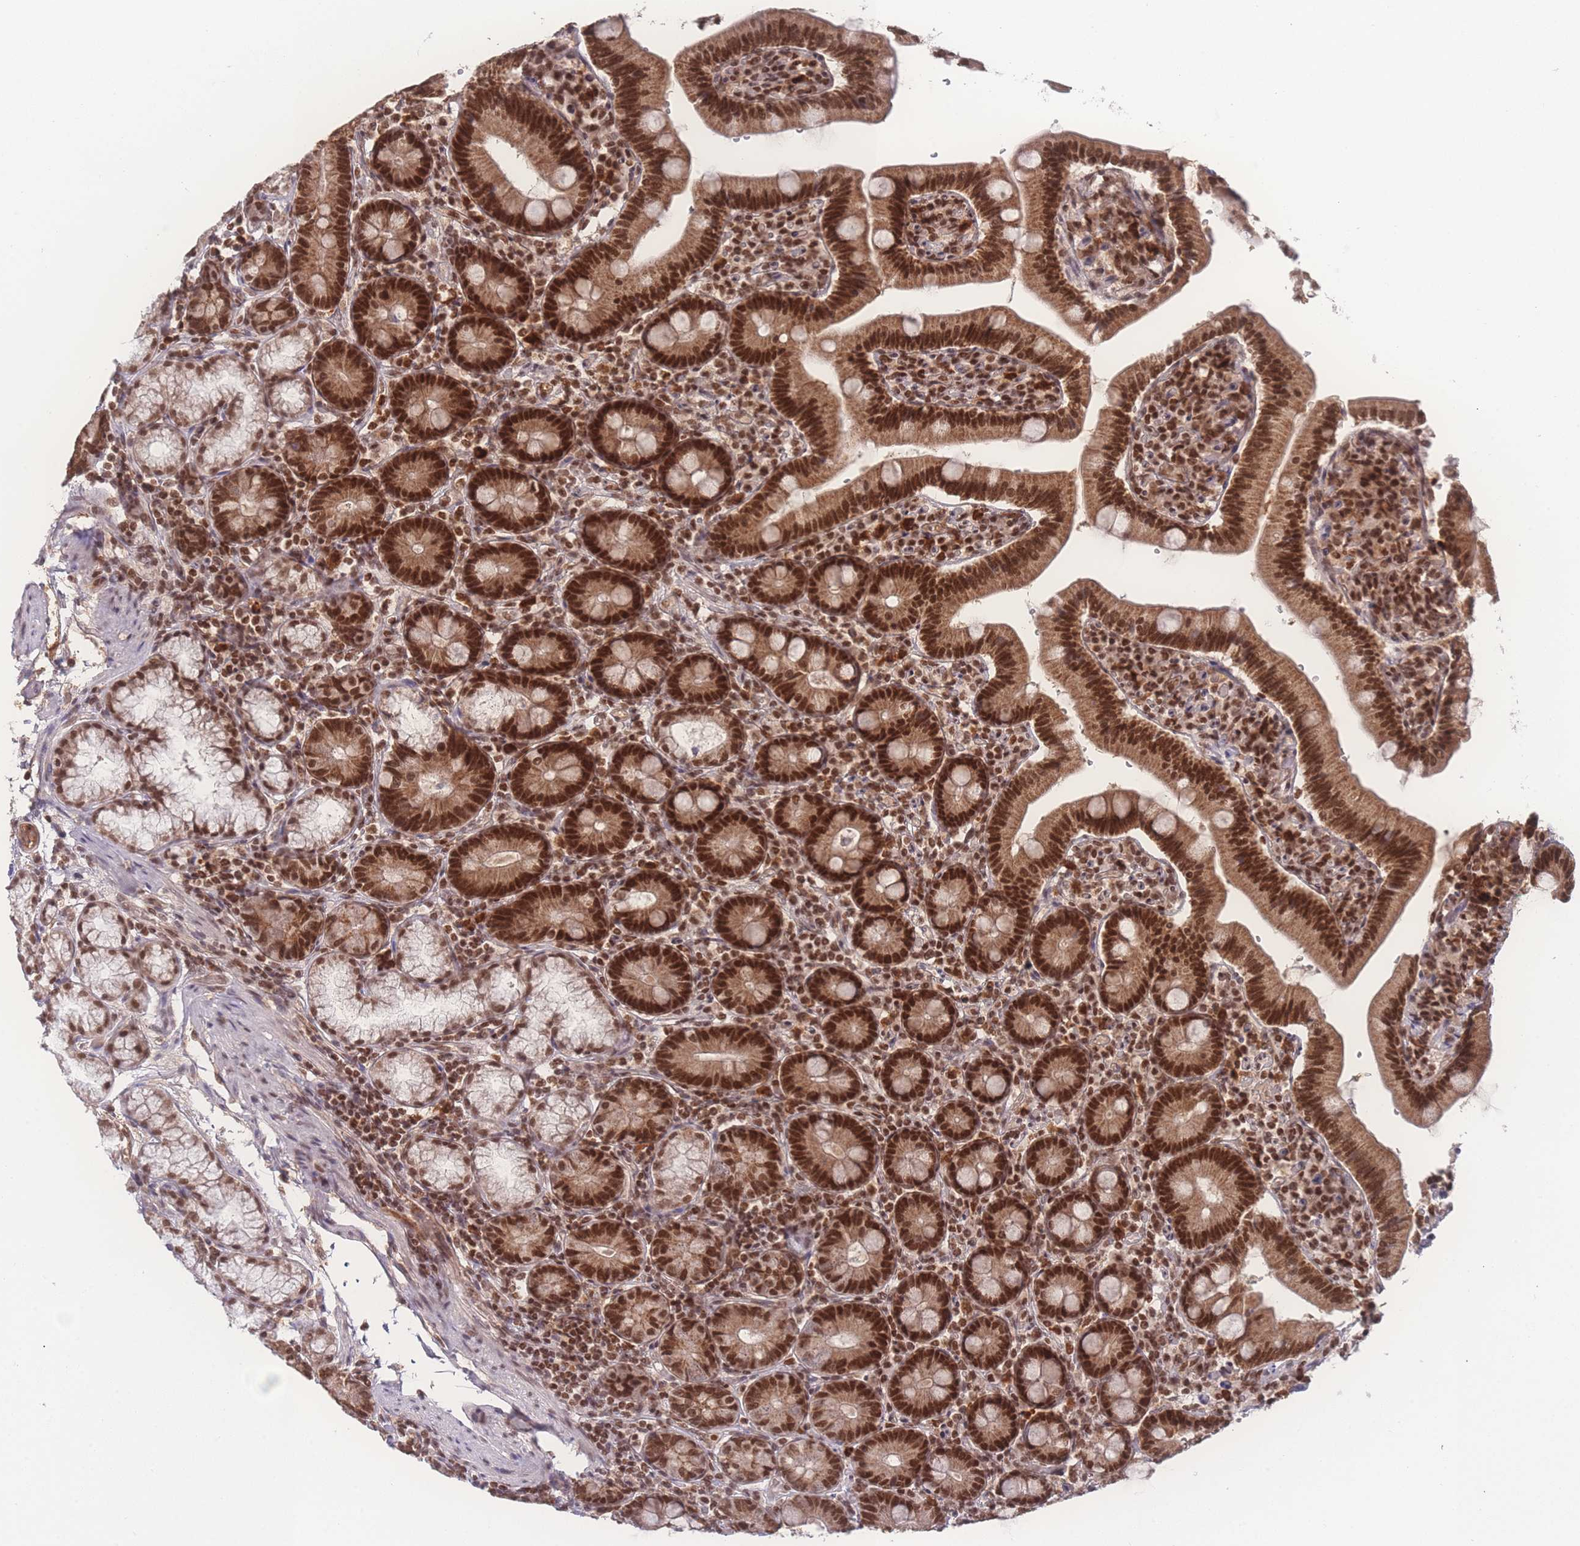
{"staining": {"intensity": "strong", "quantity": ">75%", "location": "cytoplasmic/membranous,nuclear"}, "tissue": "duodenum", "cell_type": "Glandular cells", "image_type": "normal", "snomed": [{"axis": "morphology", "description": "Normal tissue, NOS"}, {"axis": "topography", "description": "Duodenum"}], "caption": "A photomicrograph of human duodenum stained for a protein demonstrates strong cytoplasmic/membranous,nuclear brown staining in glandular cells. (IHC, brightfield microscopy, high magnification).", "gene": "RAVER1", "patient": {"sex": "female", "age": 67}}